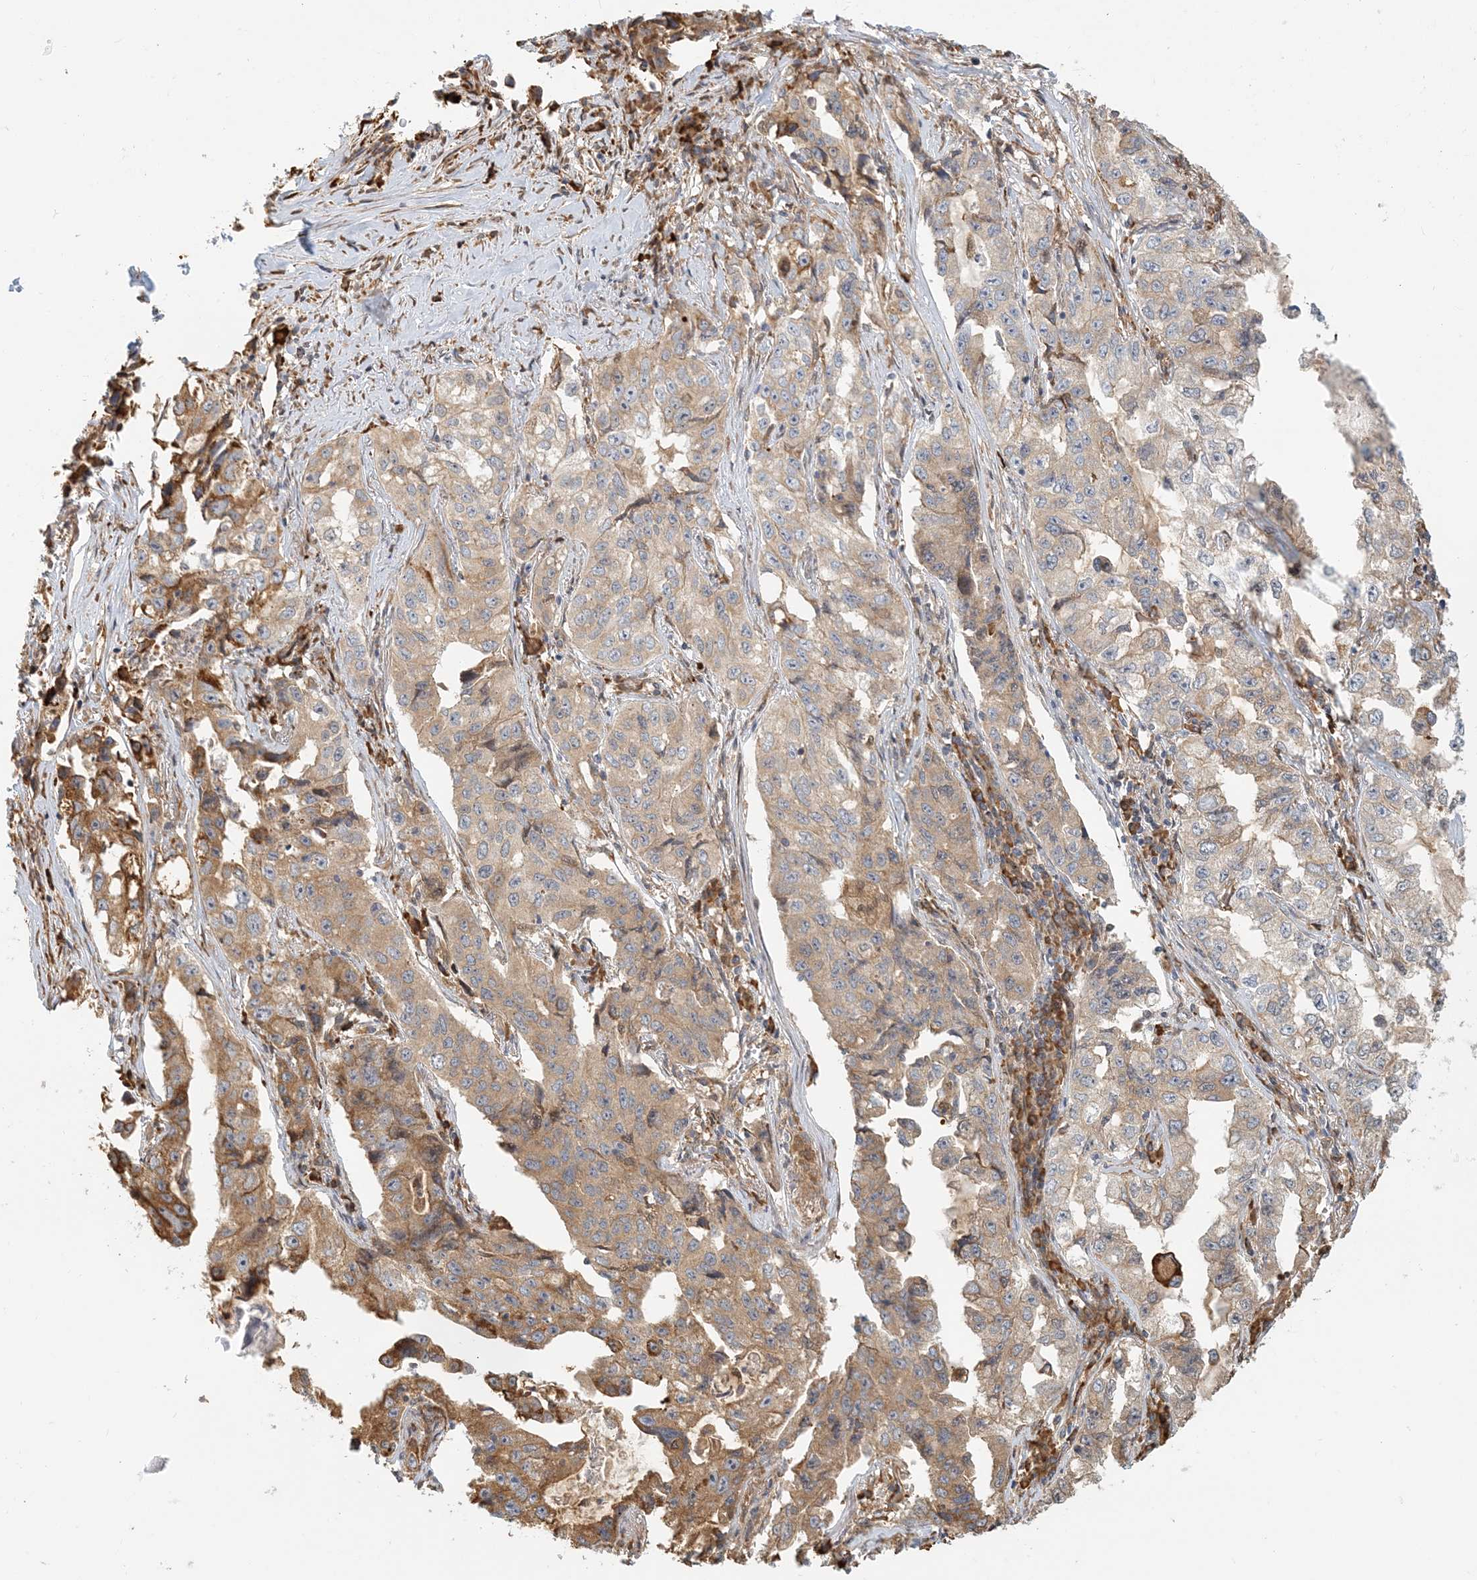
{"staining": {"intensity": "moderate", "quantity": ">75%", "location": "cytoplasmic/membranous"}, "tissue": "lung cancer", "cell_type": "Tumor cells", "image_type": "cancer", "snomed": [{"axis": "morphology", "description": "Adenocarcinoma, NOS"}, {"axis": "topography", "description": "Lung"}], "caption": "A brown stain shows moderate cytoplasmic/membranous expression of a protein in human adenocarcinoma (lung) tumor cells. The staining was performed using DAB to visualize the protein expression in brown, while the nuclei were stained in blue with hematoxylin (Magnification: 20x).", "gene": "HNMT", "patient": {"sex": "female", "age": 51}}